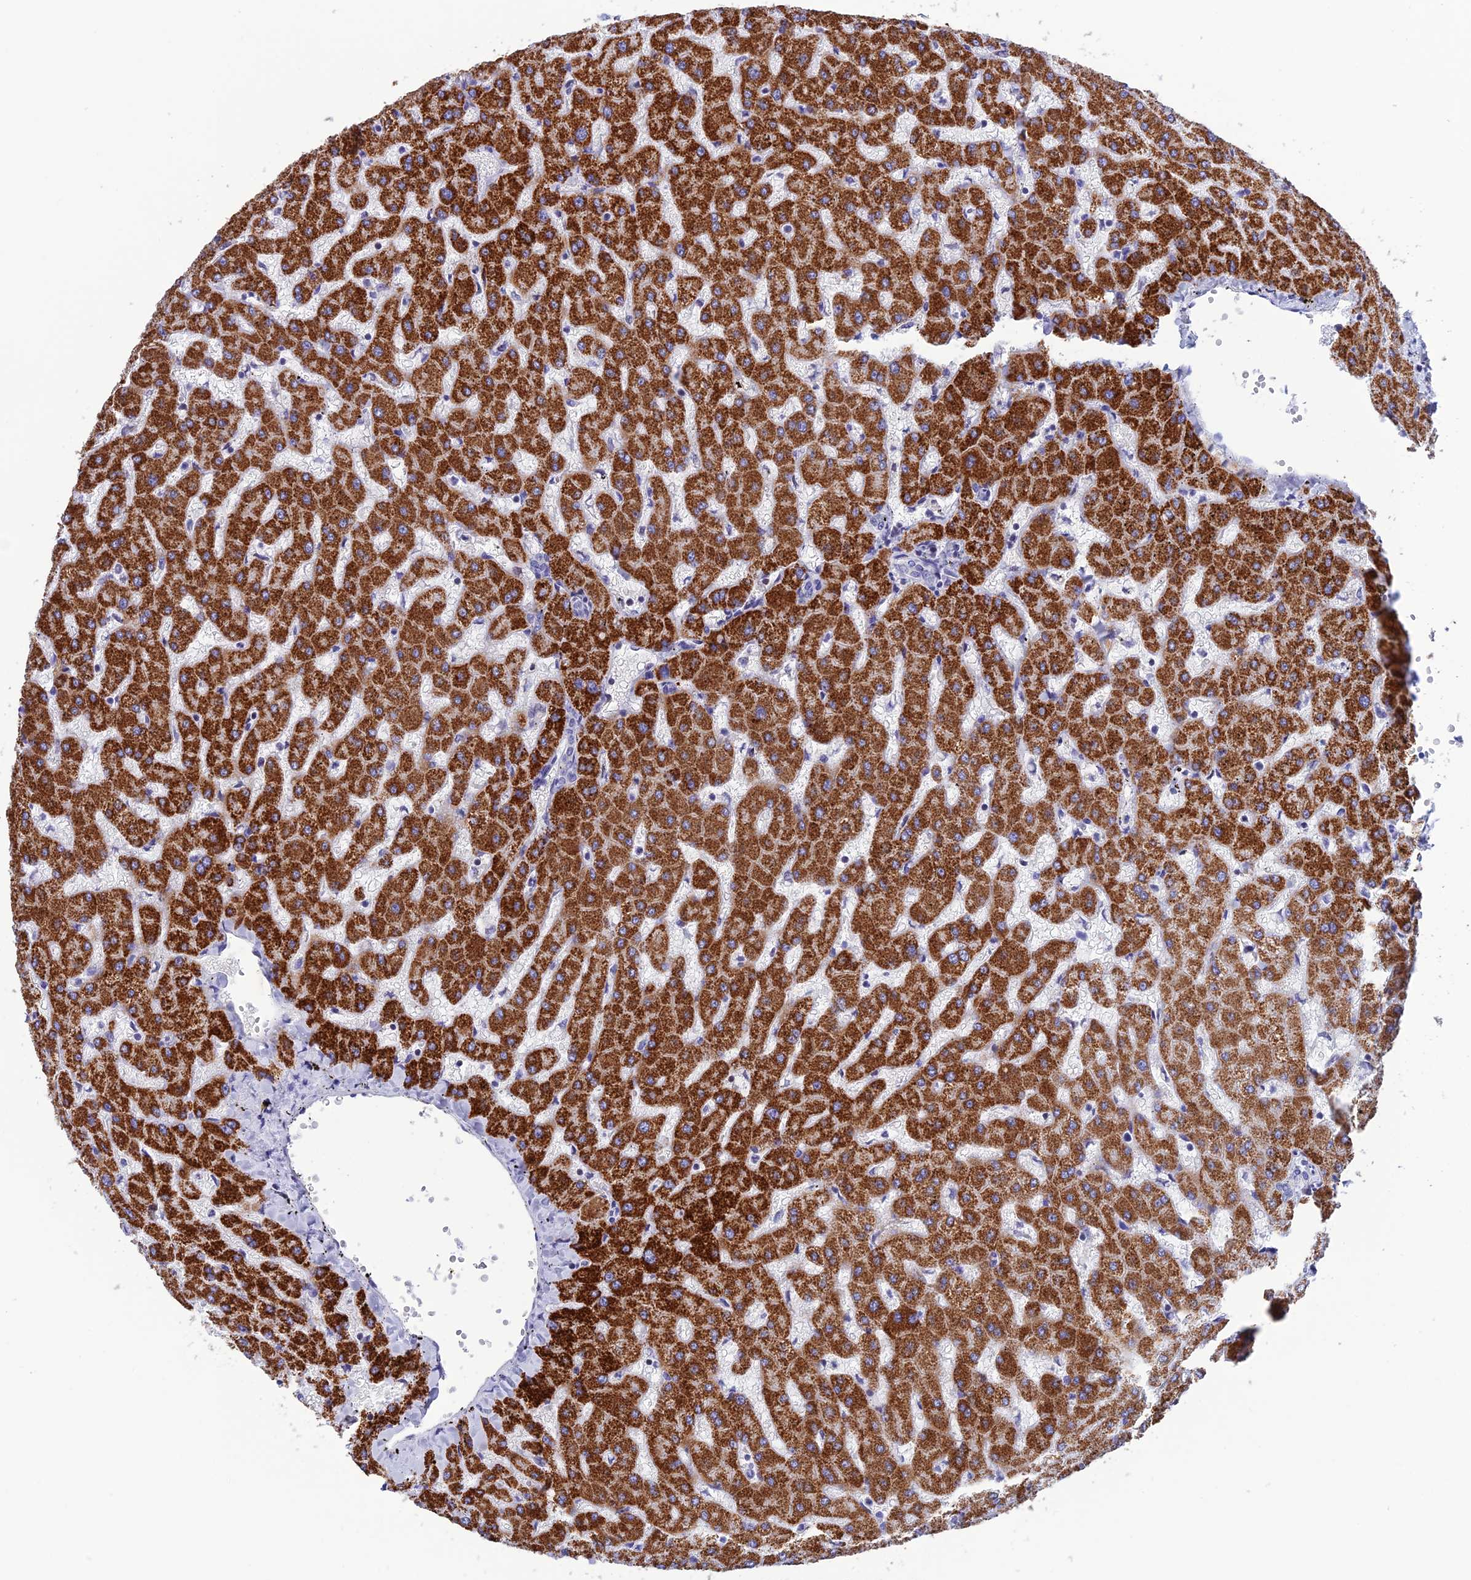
{"staining": {"intensity": "negative", "quantity": "none", "location": "none"}, "tissue": "liver", "cell_type": "Cholangiocytes", "image_type": "normal", "snomed": [{"axis": "morphology", "description": "Normal tissue, NOS"}, {"axis": "topography", "description": "Liver"}], "caption": "This is an IHC image of benign liver. There is no staining in cholangiocytes.", "gene": "NXPE4", "patient": {"sex": "female", "age": 63}}